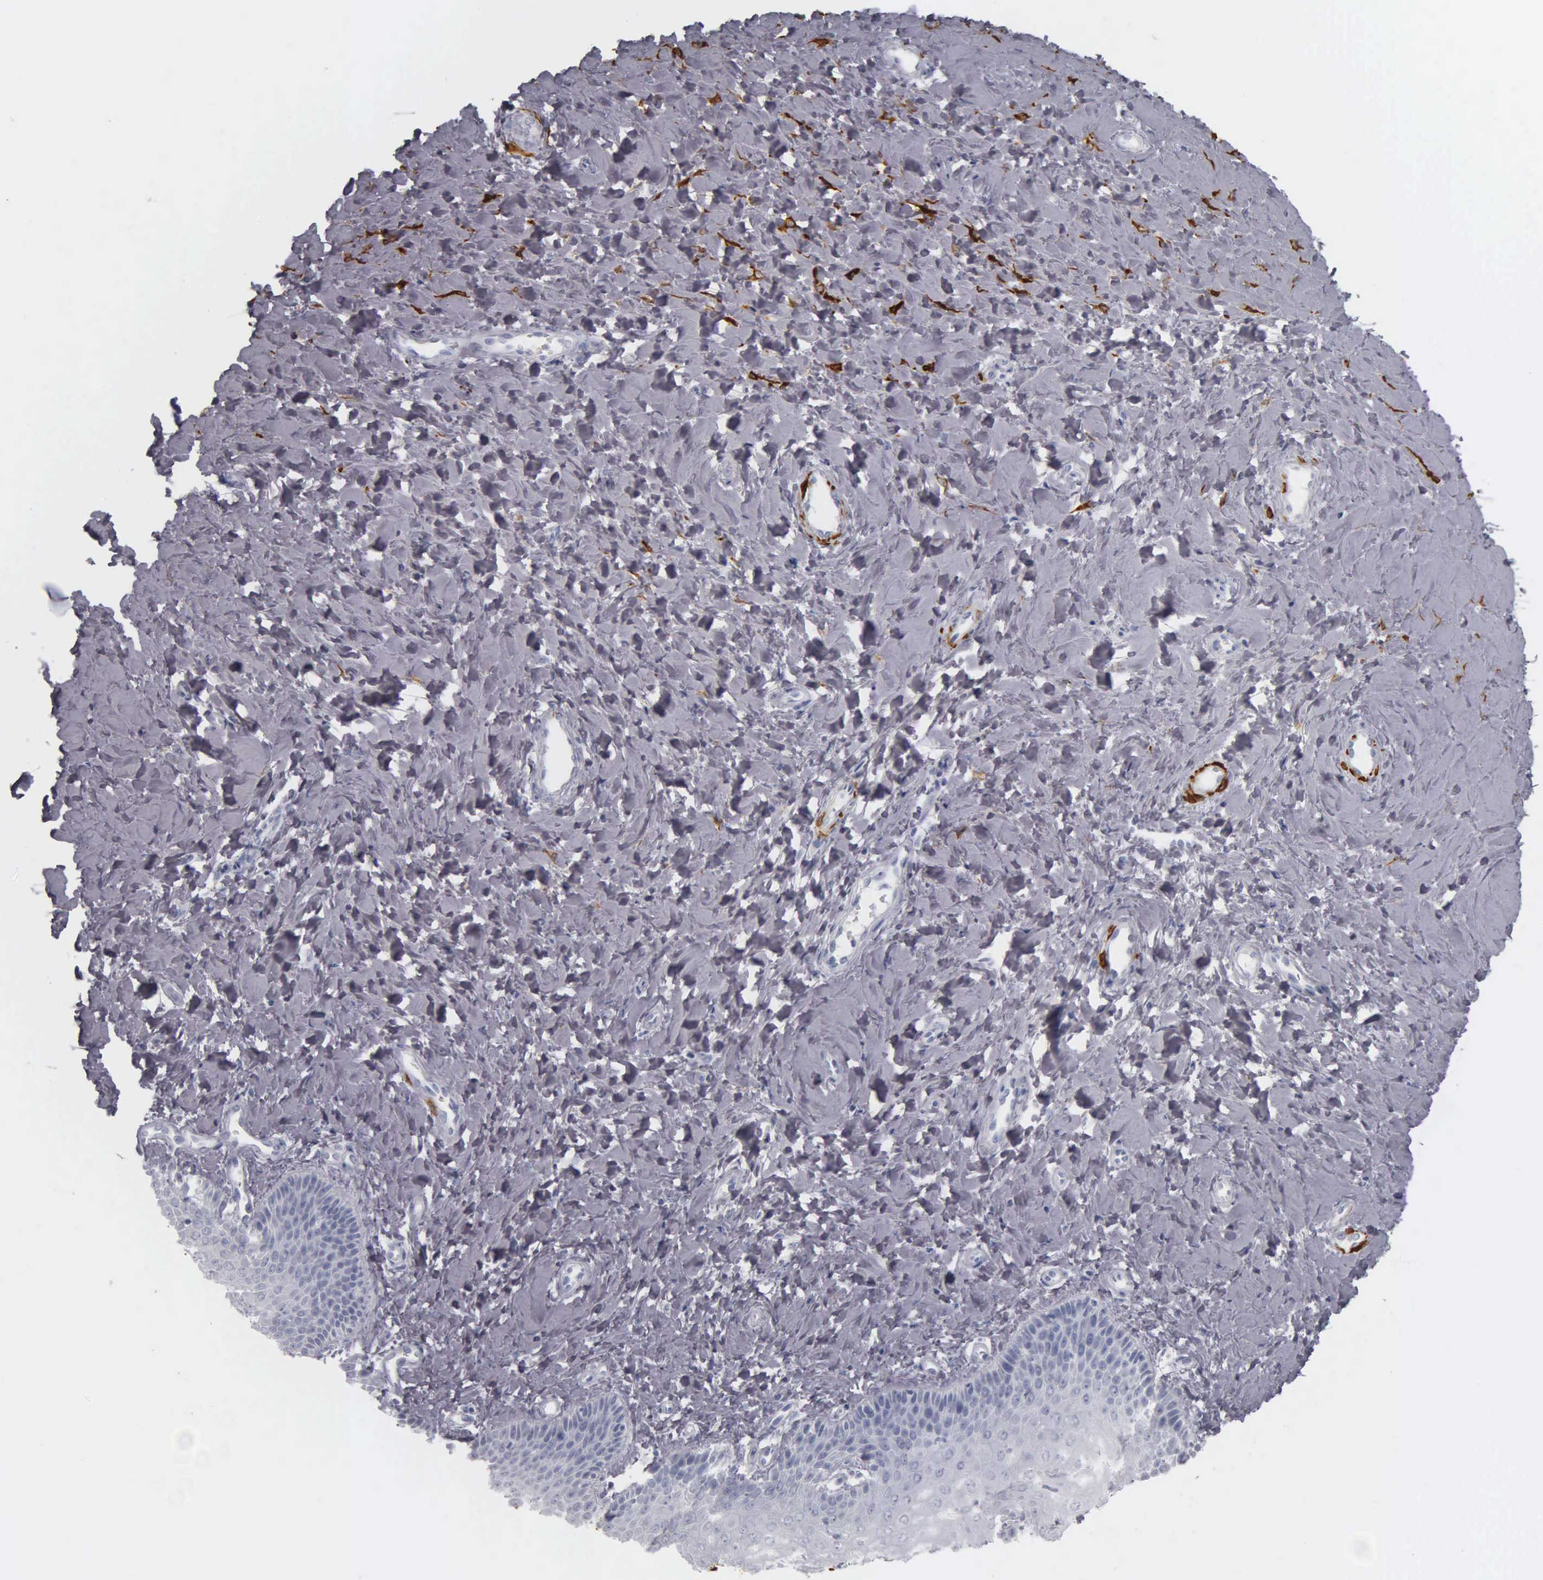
{"staining": {"intensity": "negative", "quantity": "none", "location": "none"}, "tissue": "vagina", "cell_type": "Squamous epithelial cells", "image_type": "normal", "snomed": [{"axis": "morphology", "description": "Normal tissue, NOS"}, {"axis": "topography", "description": "Vagina"}], "caption": "Histopathology image shows no significant protein expression in squamous epithelial cells of unremarkable vagina.", "gene": "DES", "patient": {"sex": "female", "age": 68}}